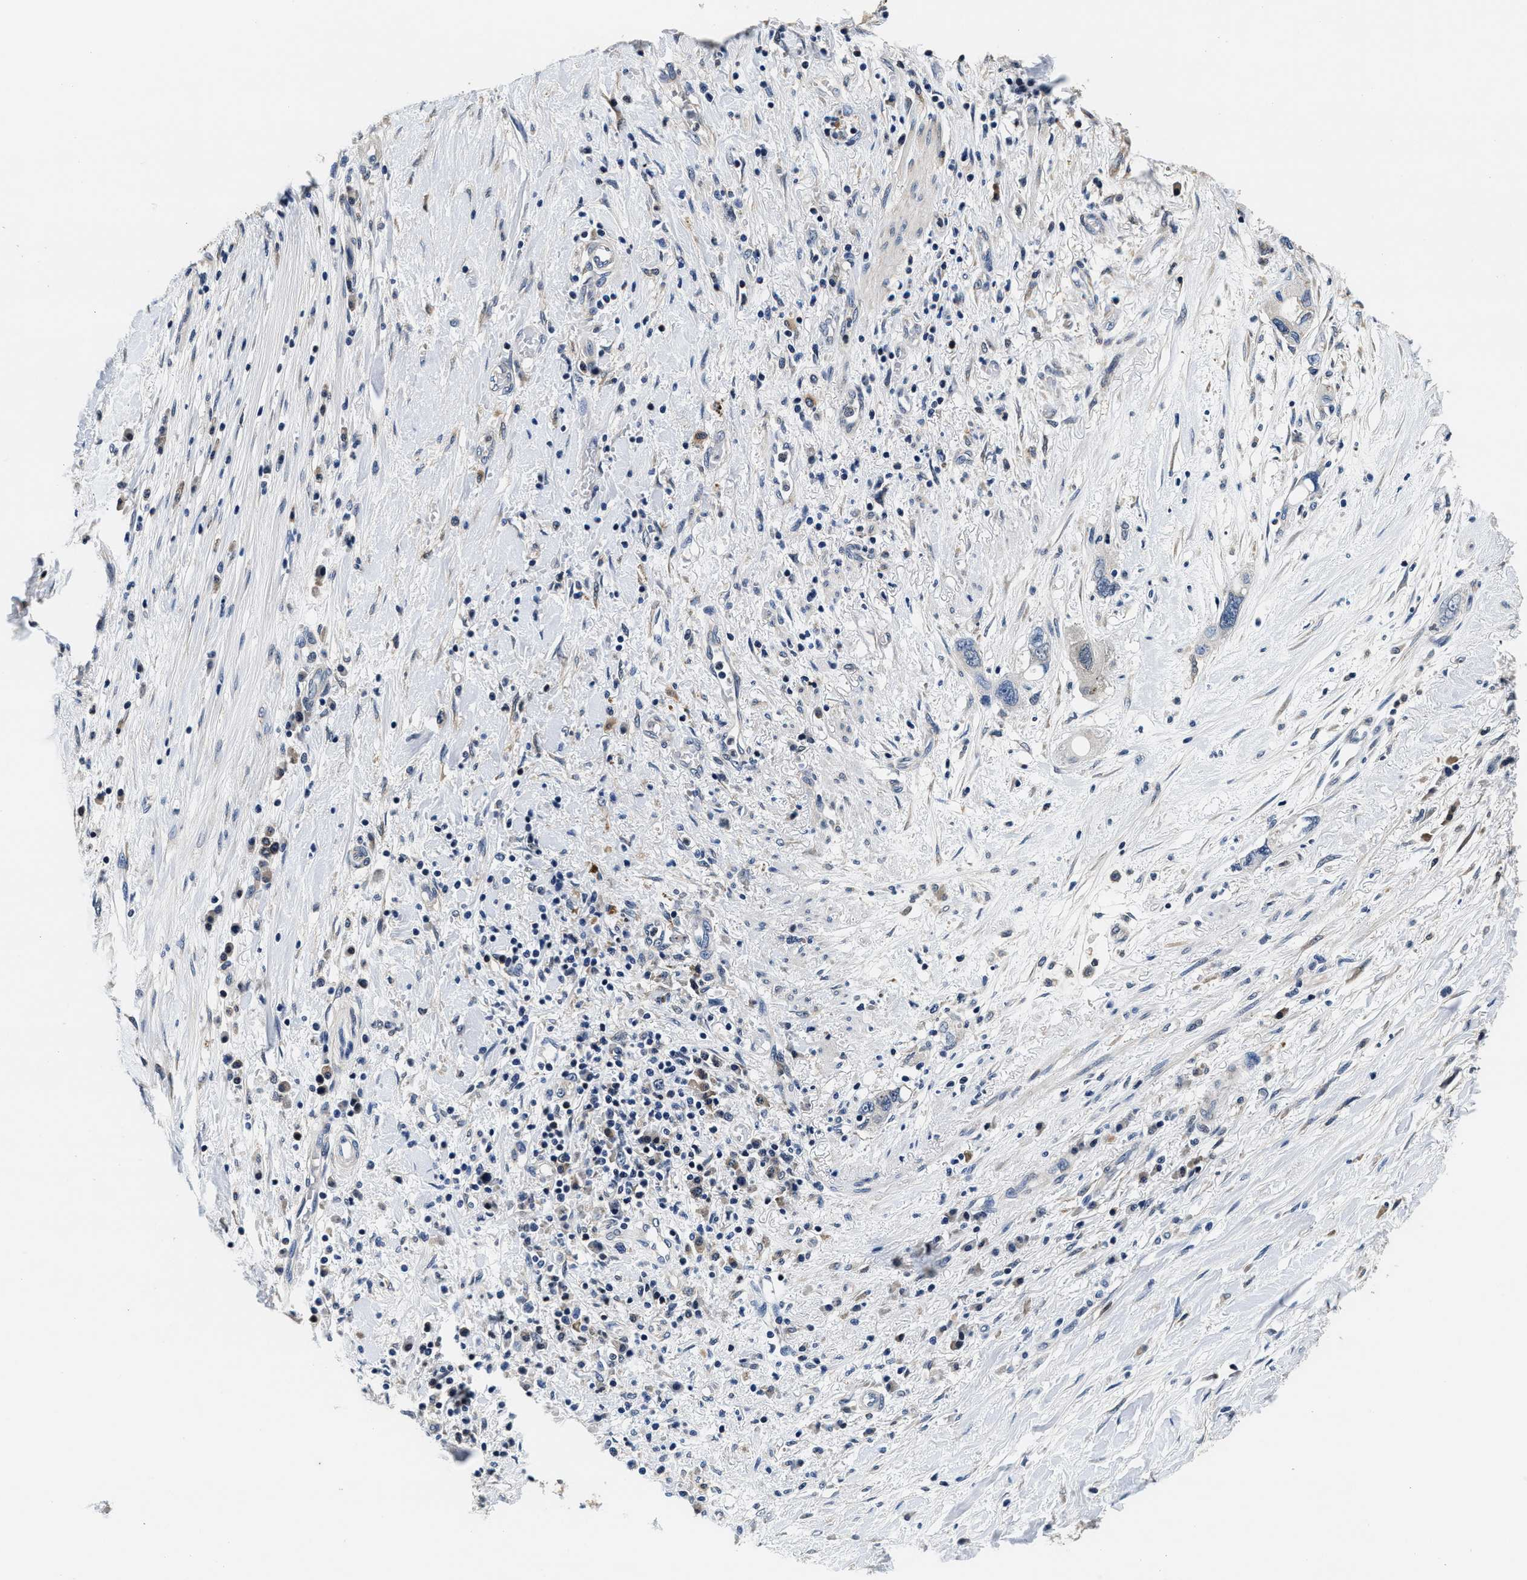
{"staining": {"intensity": "weak", "quantity": "<25%", "location": "cytoplasmic/membranous"}, "tissue": "pancreatic cancer", "cell_type": "Tumor cells", "image_type": "cancer", "snomed": [{"axis": "morphology", "description": "Adenocarcinoma, NOS"}, {"axis": "topography", "description": "Pancreas"}], "caption": "An IHC image of adenocarcinoma (pancreatic) is shown. There is no staining in tumor cells of adenocarcinoma (pancreatic). (DAB (3,3'-diaminobenzidine) immunohistochemistry (IHC) with hematoxylin counter stain).", "gene": "PHPT1", "patient": {"sex": "female", "age": 73}}